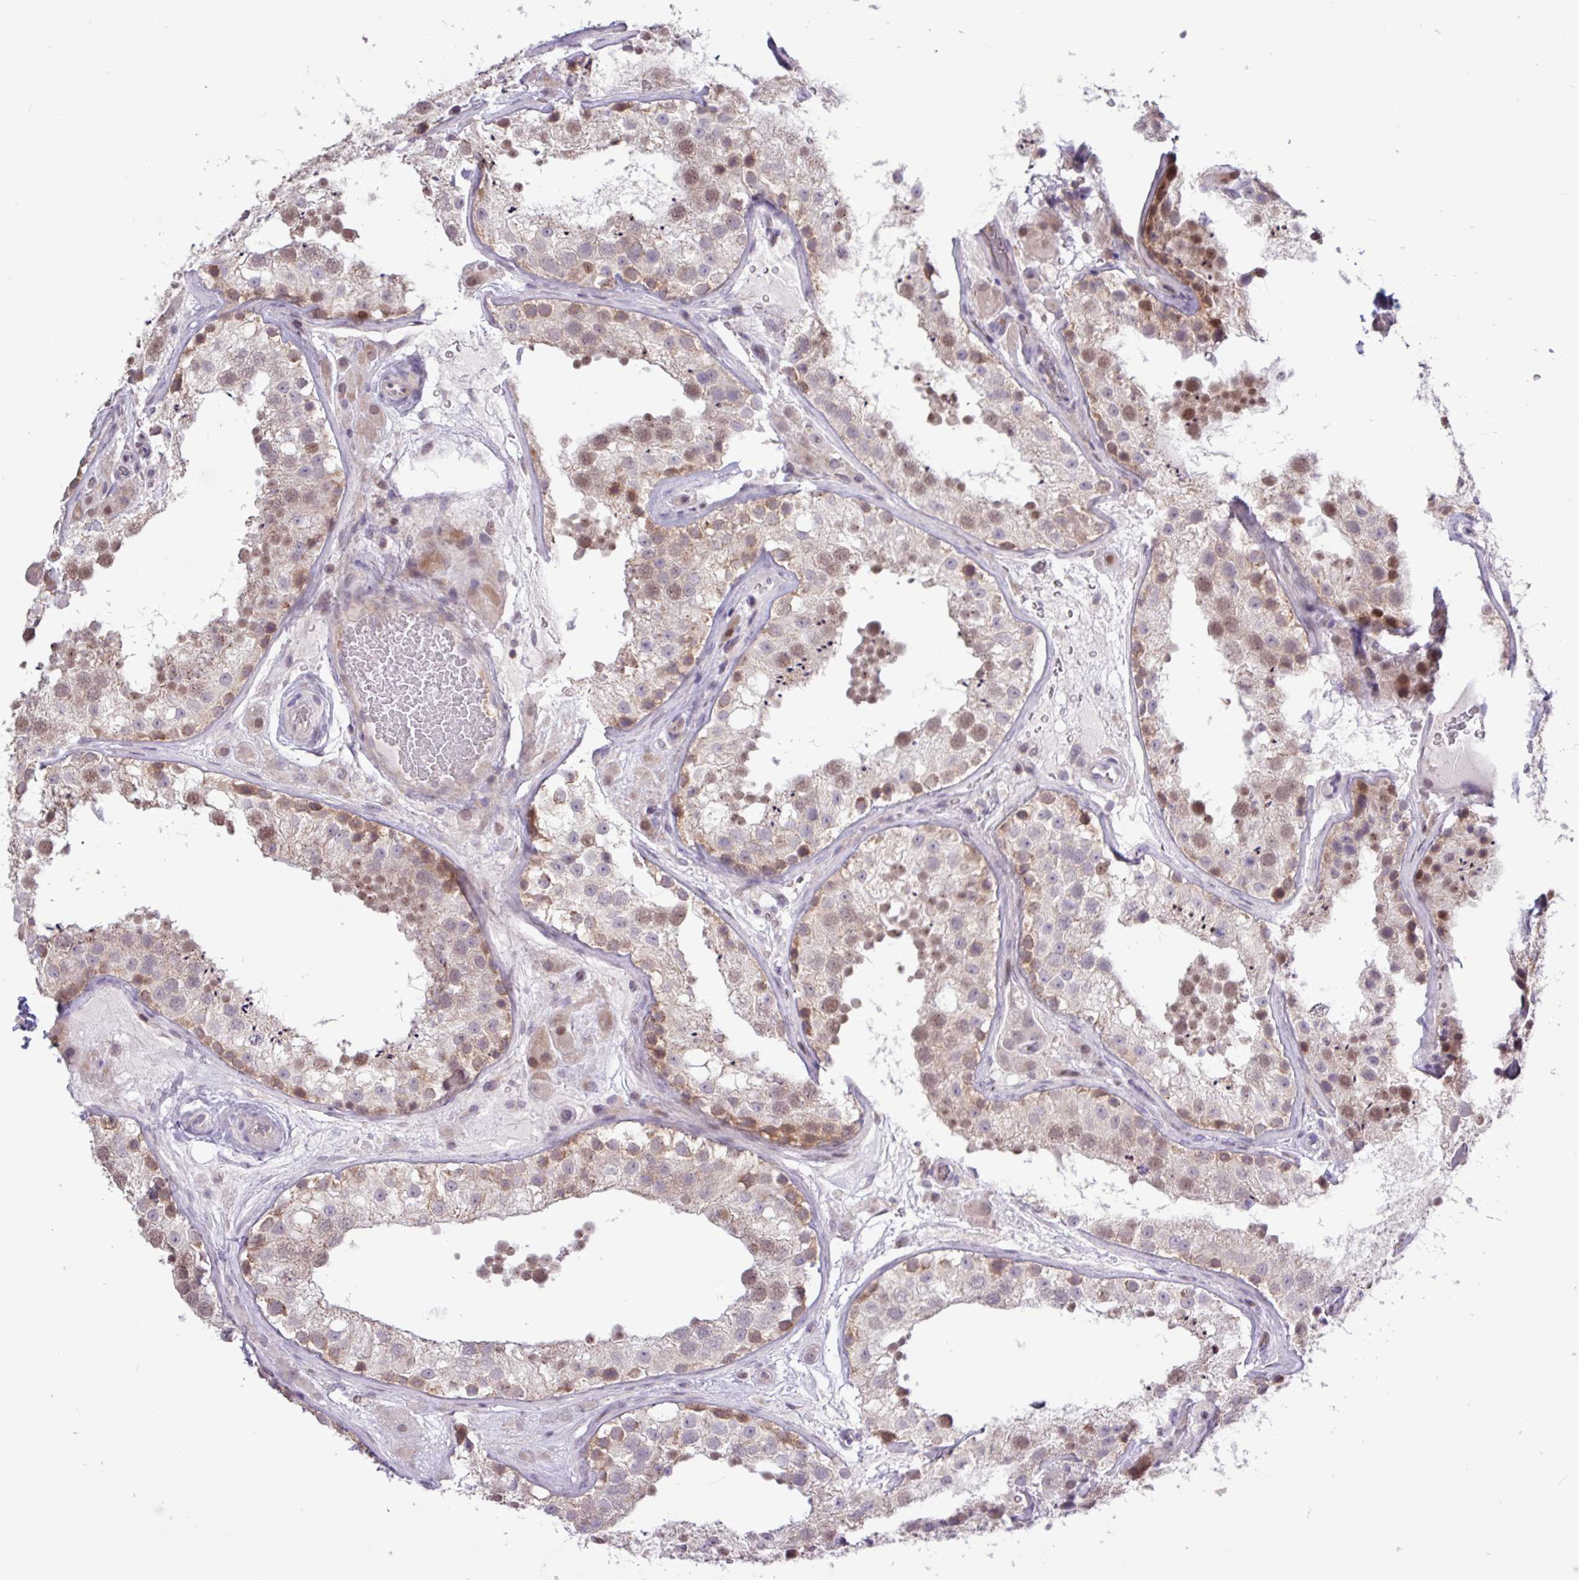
{"staining": {"intensity": "moderate", "quantity": "25%-75%", "location": "cytoplasmic/membranous,nuclear"}, "tissue": "testis", "cell_type": "Cells in seminiferous ducts", "image_type": "normal", "snomed": [{"axis": "morphology", "description": "Normal tissue, NOS"}, {"axis": "topography", "description": "Testis"}], "caption": "High-magnification brightfield microscopy of unremarkable testis stained with DAB (brown) and counterstained with hematoxylin (blue). cells in seminiferous ducts exhibit moderate cytoplasmic/membranous,nuclear positivity is present in approximately25%-75% of cells.", "gene": "RTL3", "patient": {"sex": "male", "age": 26}}